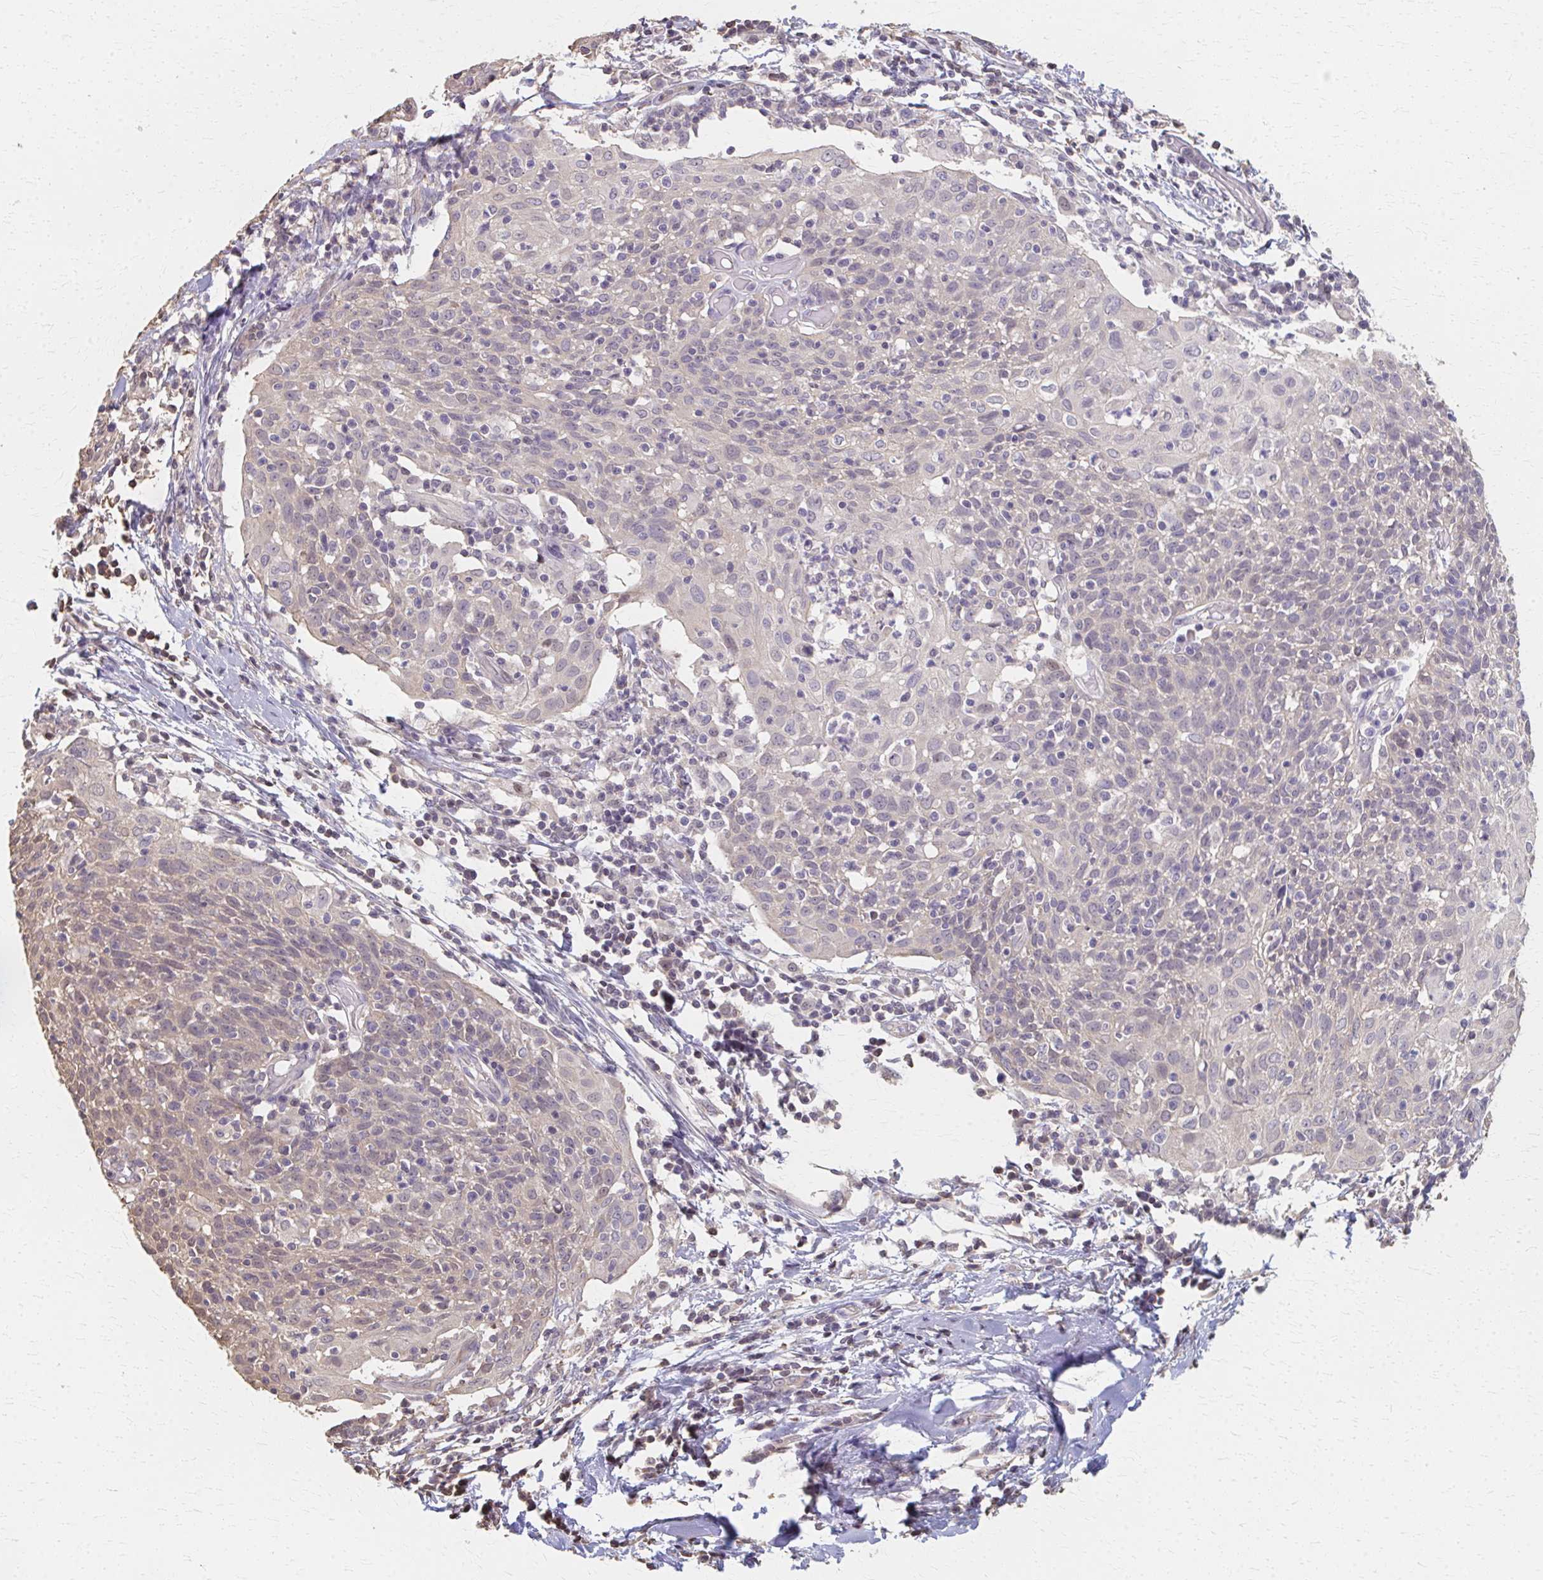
{"staining": {"intensity": "negative", "quantity": "none", "location": "none"}, "tissue": "cervical cancer", "cell_type": "Tumor cells", "image_type": "cancer", "snomed": [{"axis": "morphology", "description": "Squamous cell carcinoma, NOS"}, {"axis": "topography", "description": "Cervix"}], "caption": "IHC of squamous cell carcinoma (cervical) demonstrates no positivity in tumor cells.", "gene": "RABGAP1L", "patient": {"sex": "female", "age": 52}}